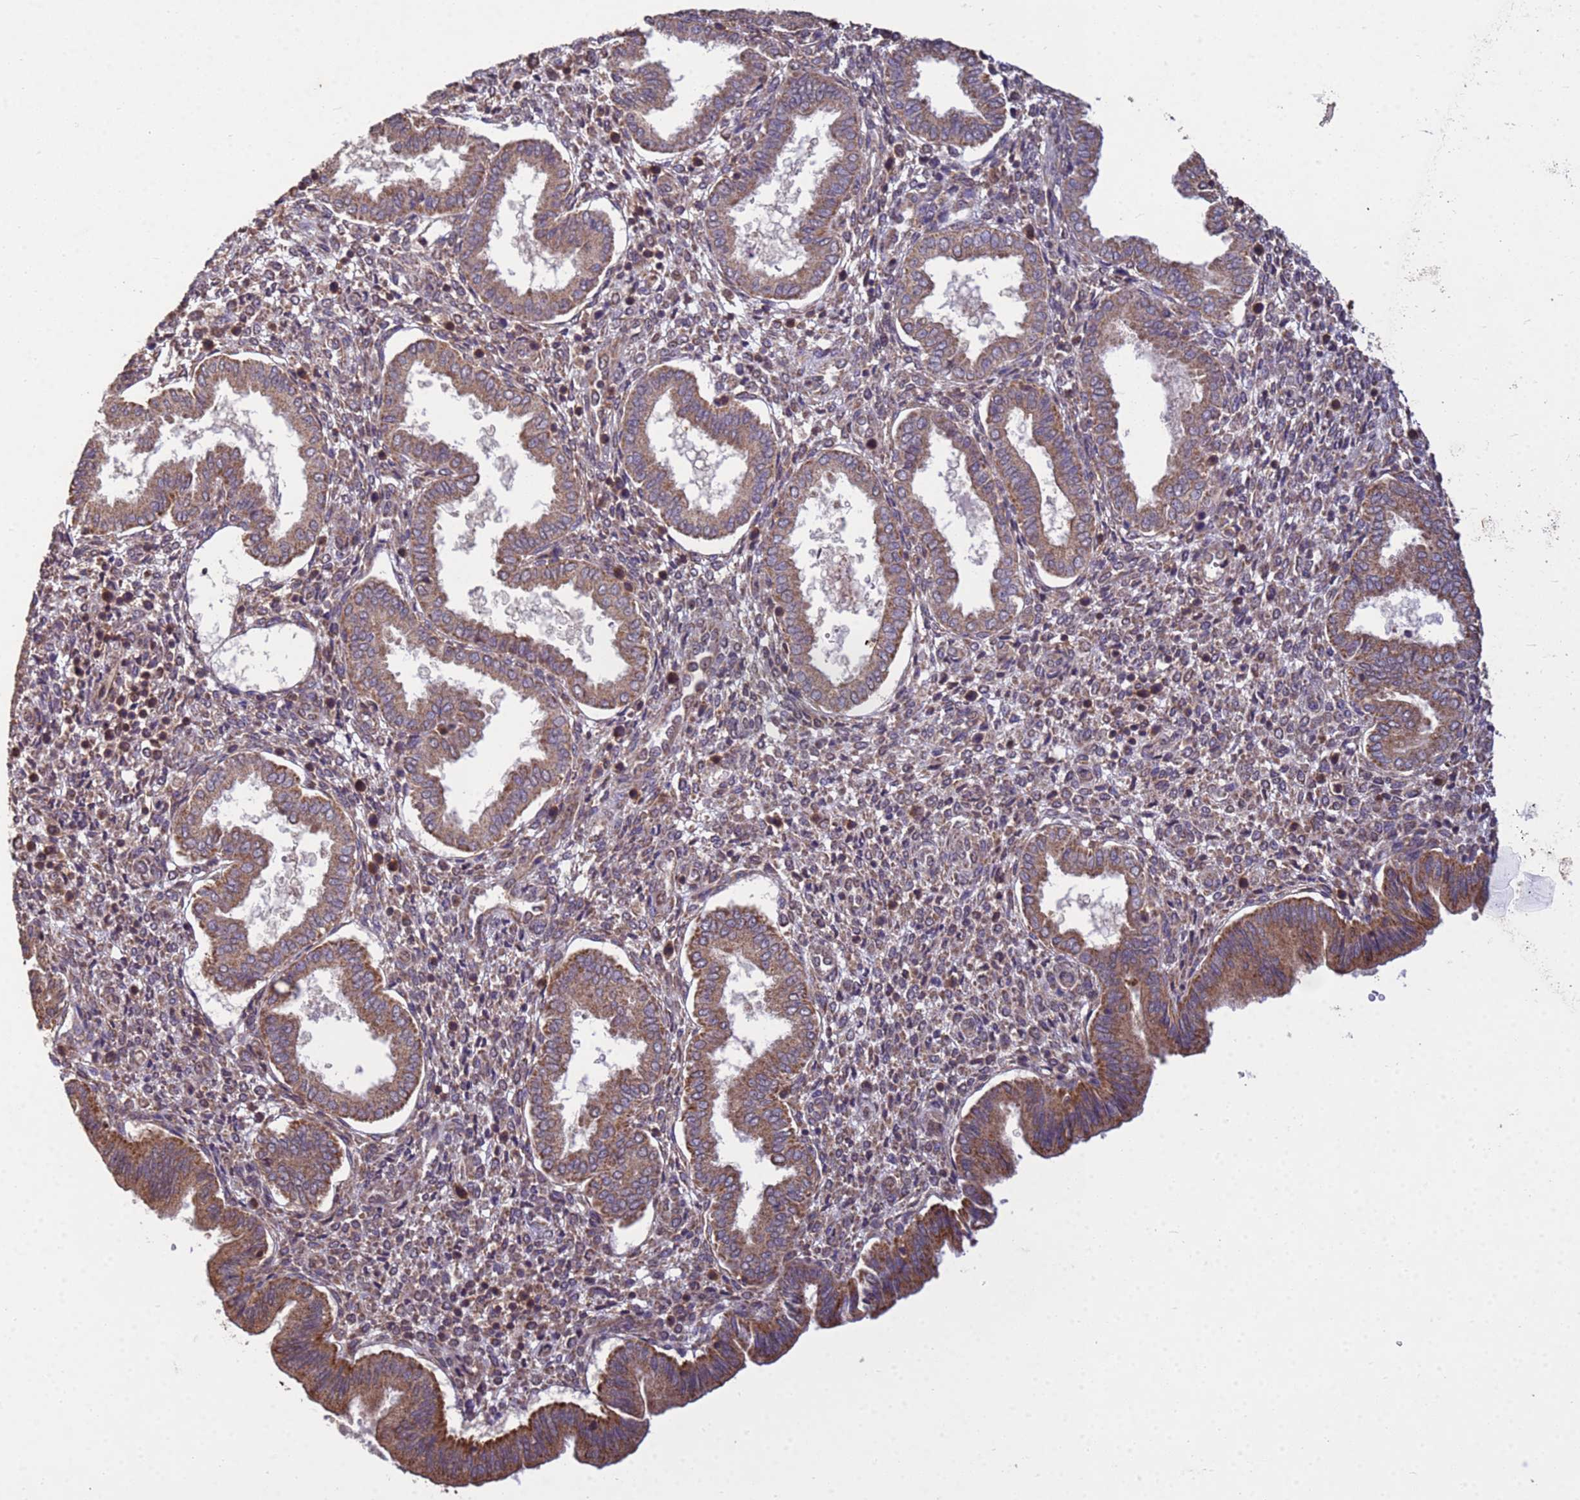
{"staining": {"intensity": "weak", "quantity": ">75%", "location": "cytoplasmic/membranous"}, "tissue": "endometrium", "cell_type": "Cells in endometrial stroma", "image_type": "normal", "snomed": [{"axis": "morphology", "description": "Normal tissue, NOS"}, {"axis": "topography", "description": "Endometrium"}], "caption": "The photomicrograph reveals immunohistochemical staining of unremarkable endometrium. There is weak cytoplasmic/membranous expression is seen in approximately >75% of cells in endometrial stroma. (Brightfield microscopy of DAB IHC at high magnification).", "gene": "P2RX7", "patient": {"sex": "female", "age": 24}}